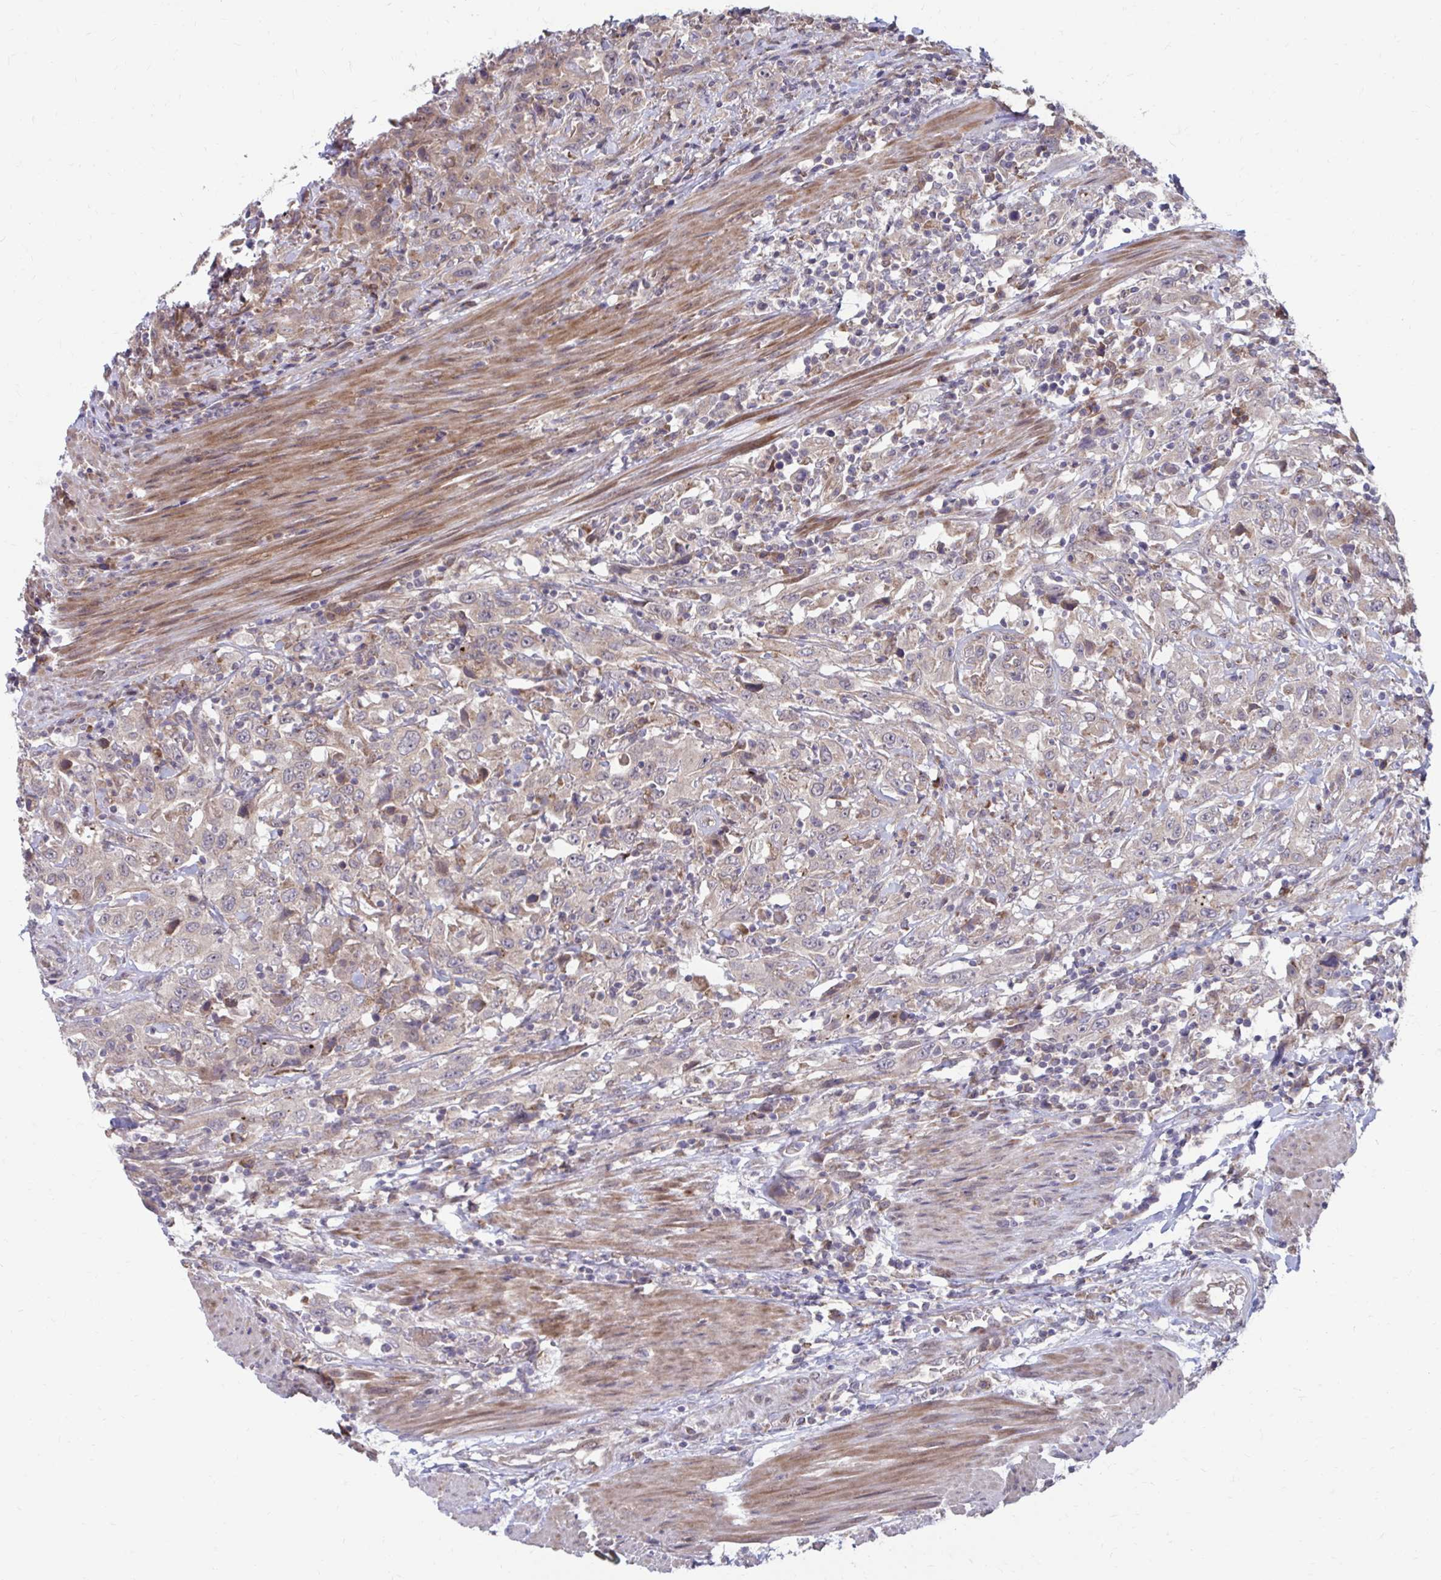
{"staining": {"intensity": "weak", "quantity": "25%-75%", "location": "cytoplasmic/membranous"}, "tissue": "urothelial cancer", "cell_type": "Tumor cells", "image_type": "cancer", "snomed": [{"axis": "morphology", "description": "Urothelial carcinoma, High grade"}, {"axis": "topography", "description": "Urinary bladder"}], "caption": "Urothelial cancer stained with DAB immunohistochemistry shows low levels of weak cytoplasmic/membranous expression in about 25%-75% of tumor cells. (DAB IHC, brown staining for protein, blue staining for nuclei).", "gene": "ITPR2", "patient": {"sex": "male", "age": 61}}